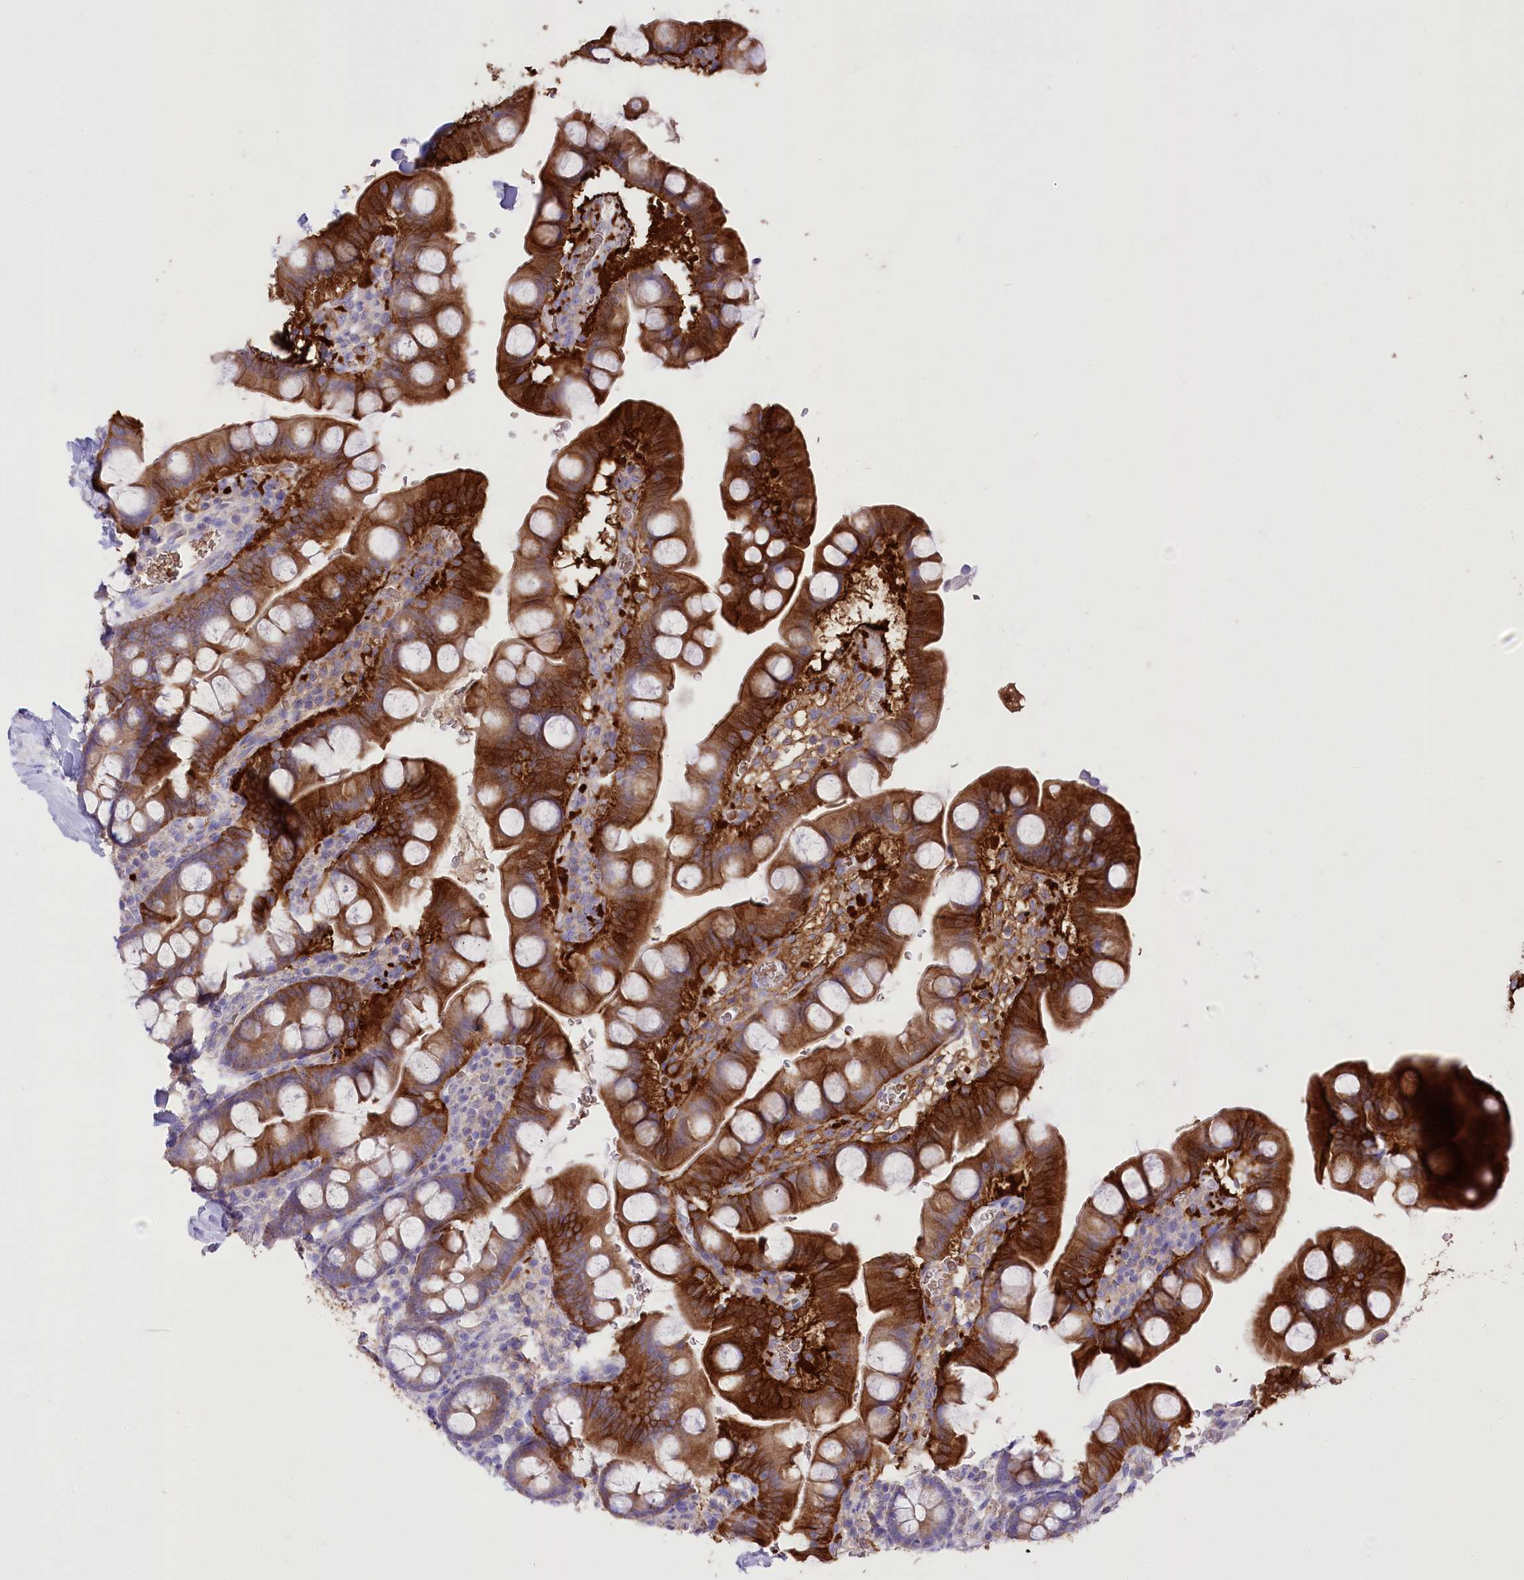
{"staining": {"intensity": "strong", "quantity": ">75%", "location": "cytoplasmic/membranous"}, "tissue": "small intestine", "cell_type": "Glandular cells", "image_type": "normal", "snomed": [{"axis": "morphology", "description": "Normal tissue, NOS"}, {"axis": "topography", "description": "Stomach, upper"}, {"axis": "topography", "description": "Stomach, lower"}, {"axis": "topography", "description": "Small intestine"}], "caption": "IHC staining of normal small intestine, which reveals high levels of strong cytoplasmic/membranous positivity in approximately >75% of glandular cells indicating strong cytoplasmic/membranous protein expression. The staining was performed using DAB (brown) for protein detection and nuclei were counterstained in hematoxylin (blue).", "gene": "PRSS53", "patient": {"sex": "male", "age": 68}}